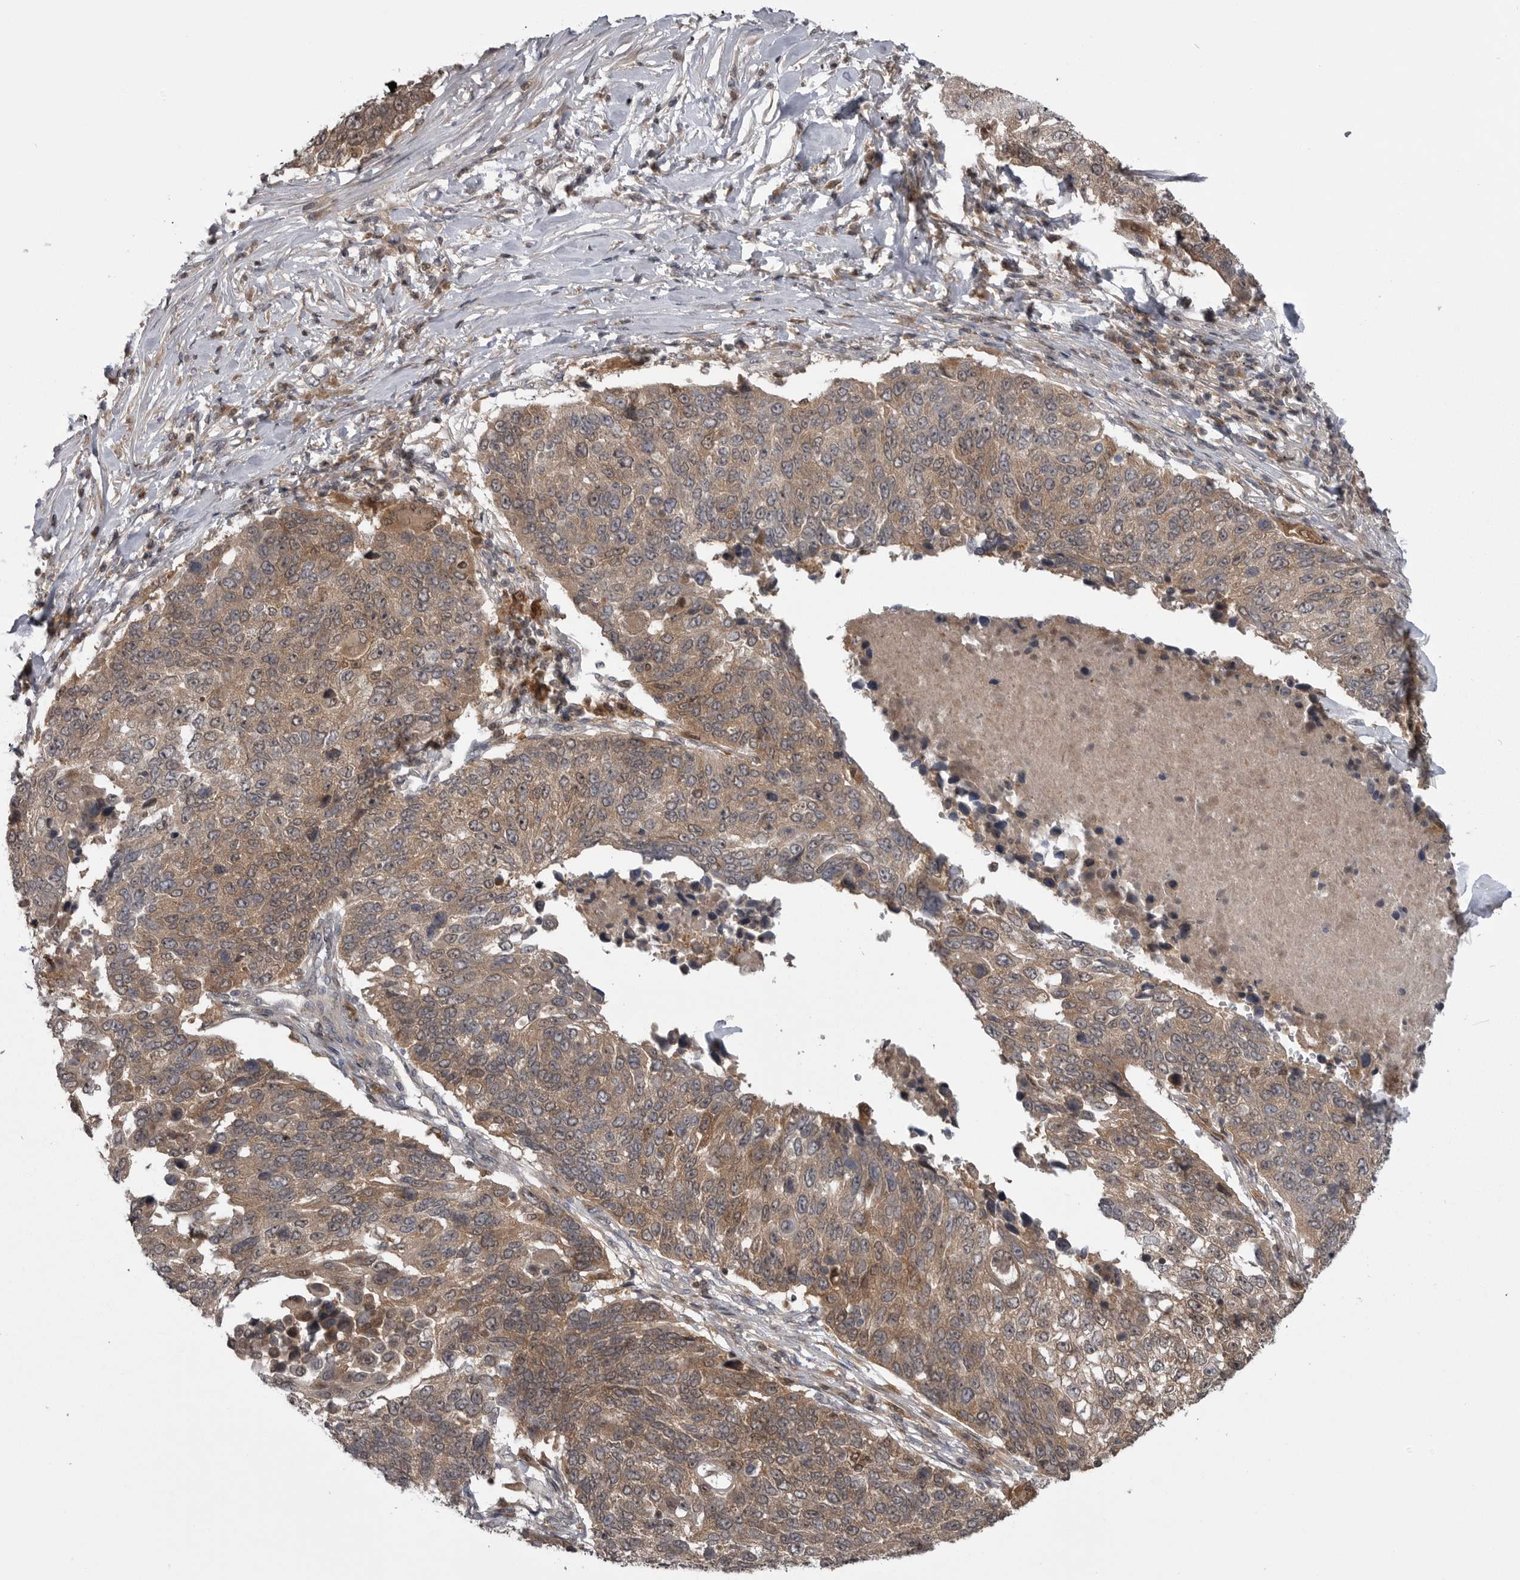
{"staining": {"intensity": "moderate", "quantity": ">75%", "location": "cytoplasmic/membranous"}, "tissue": "lung cancer", "cell_type": "Tumor cells", "image_type": "cancer", "snomed": [{"axis": "morphology", "description": "Squamous cell carcinoma, NOS"}, {"axis": "topography", "description": "Lung"}], "caption": "Approximately >75% of tumor cells in squamous cell carcinoma (lung) demonstrate moderate cytoplasmic/membranous protein positivity as visualized by brown immunohistochemical staining.", "gene": "MAPK13", "patient": {"sex": "male", "age": 66}}